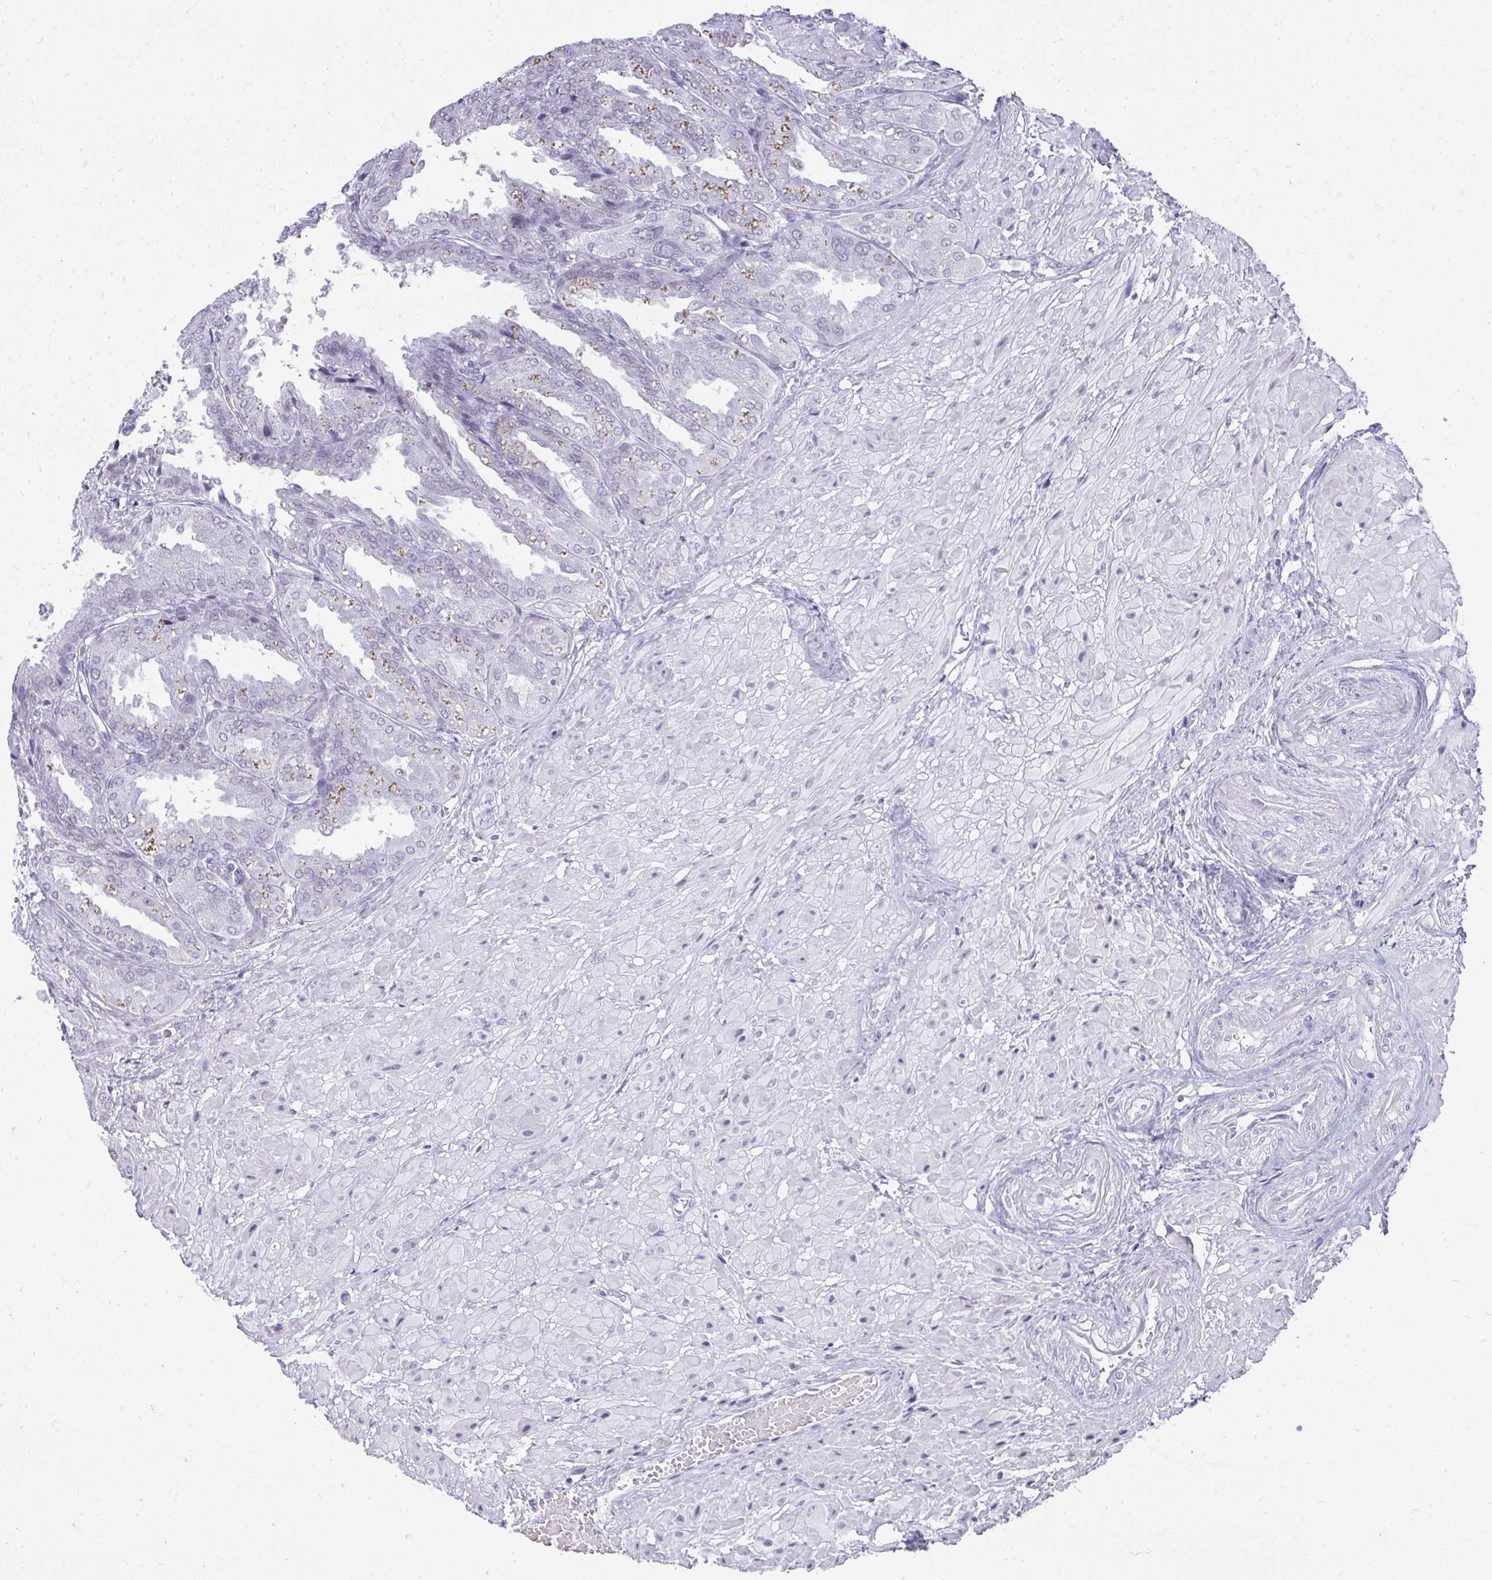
{"staining": {"intensity": "weak", "quantity": "<25%", "location": "nuclear"}, "tissue": "seminal vesicle", "cell_type": "Glandular cells", "image_type": "normal", "snomed": [{"axis": "morphology", "description": "Normal tissue, NOS"}, {"axis": "topography", "description": "Seminal veicle"}], "caption": "The photomicrograph reveals no significant positivity in glandular cells of seminal vesicle. (Brightfield microscopy of DAB (3,3'-diaminobenzidine) IHC at high magnification).", "gene": "PLA2G1B", "patient": {"sex": "male", "age": 55}}